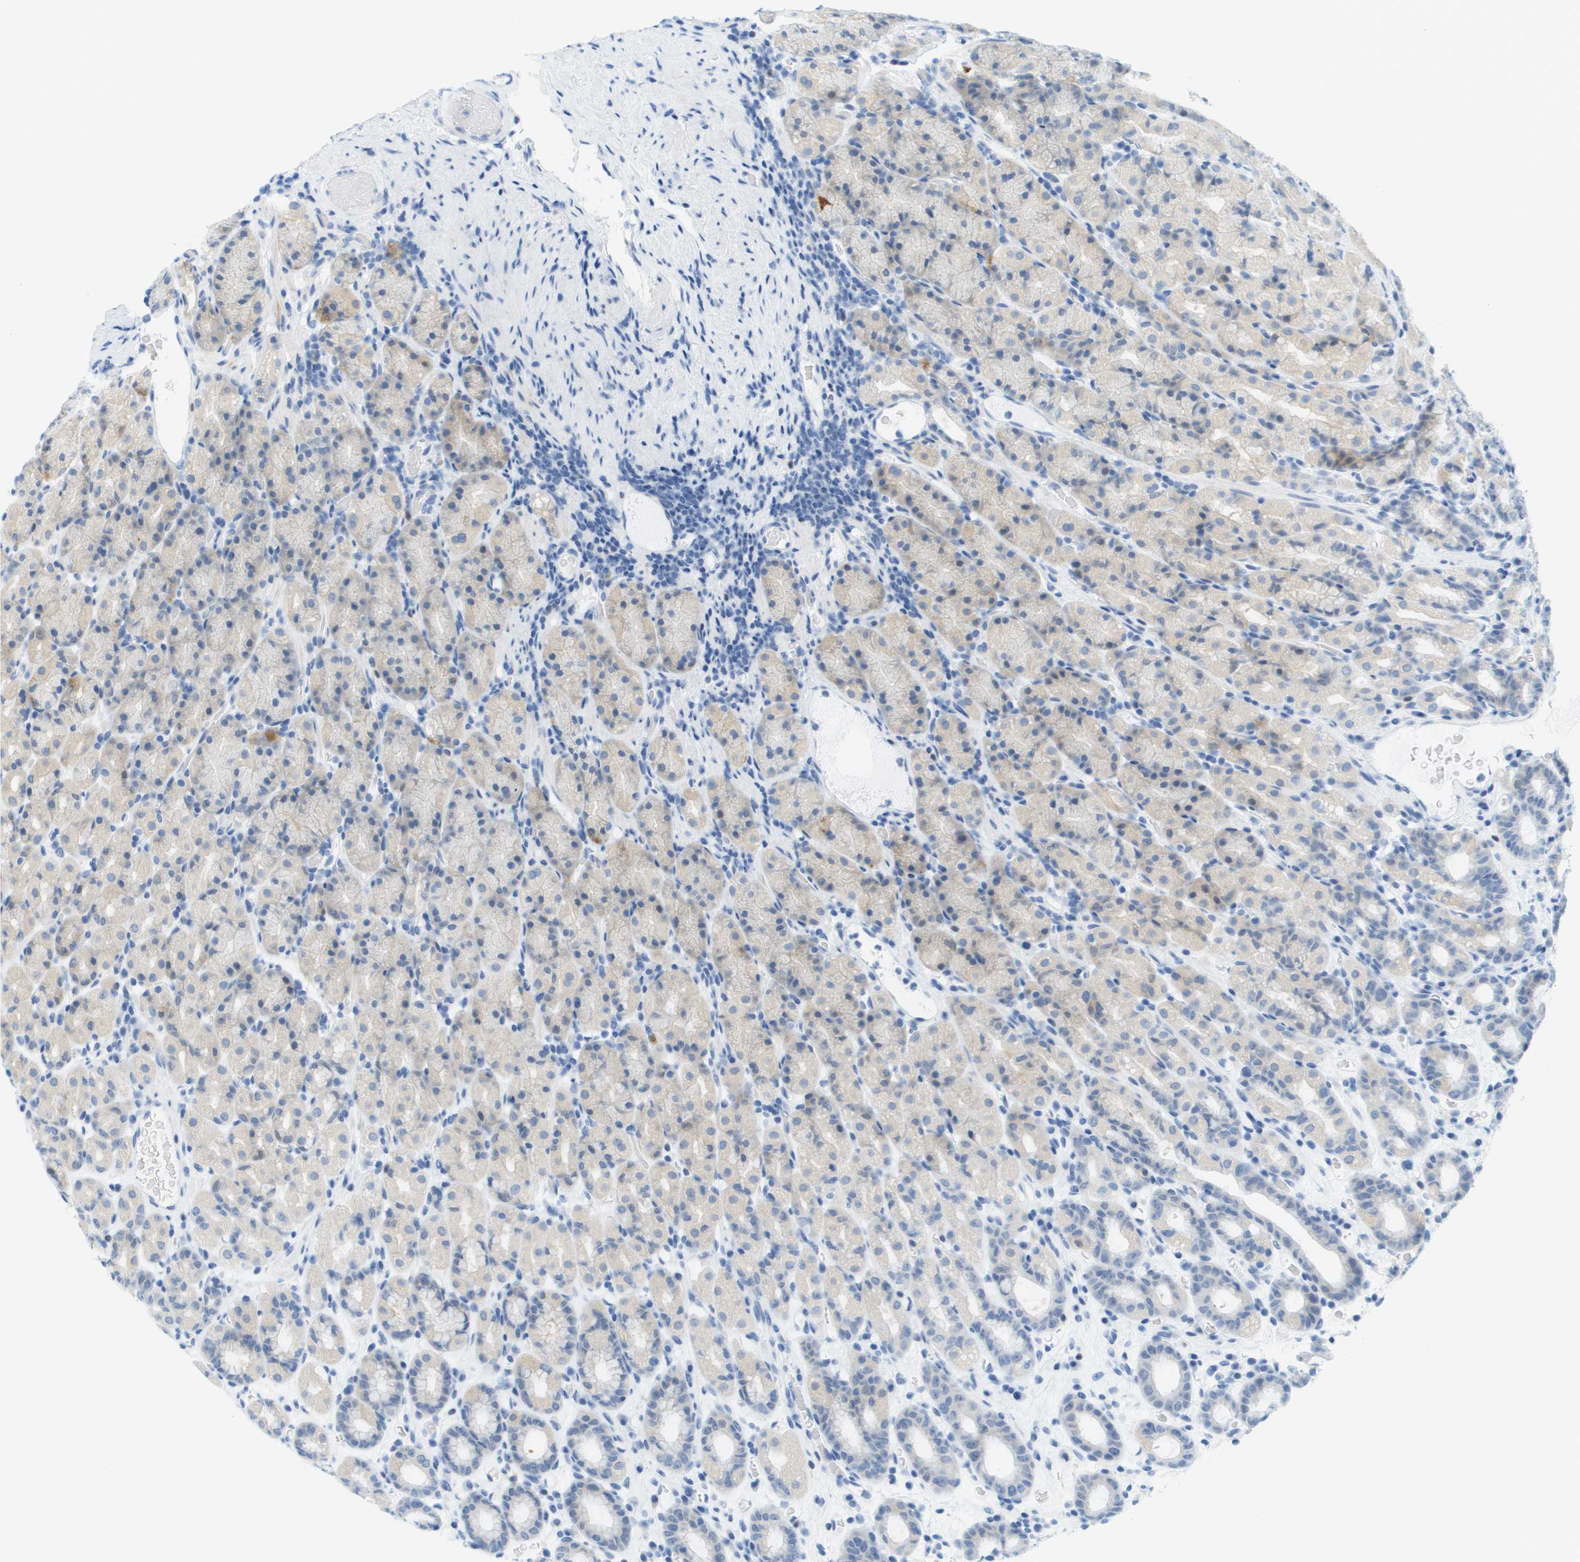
{"staining": {"intensity": "negative", "quantity": "none", "location": "none"}, "tissue": "stomach", "cell_type": "Glandular cells", "image_type": "normal", "snomed": [{"axis": "morphology", "description": "Normal tissue, NOS"}, {"axis": "topography", "description": "Stomach, upper"}], "caption": "This is a image of IHC staining of benign stomach, which shows no expression in glandular cells. Nuclei are stained in blue.", "gene": "CUL9", "patient": {"sex": "male", "age": 68}}